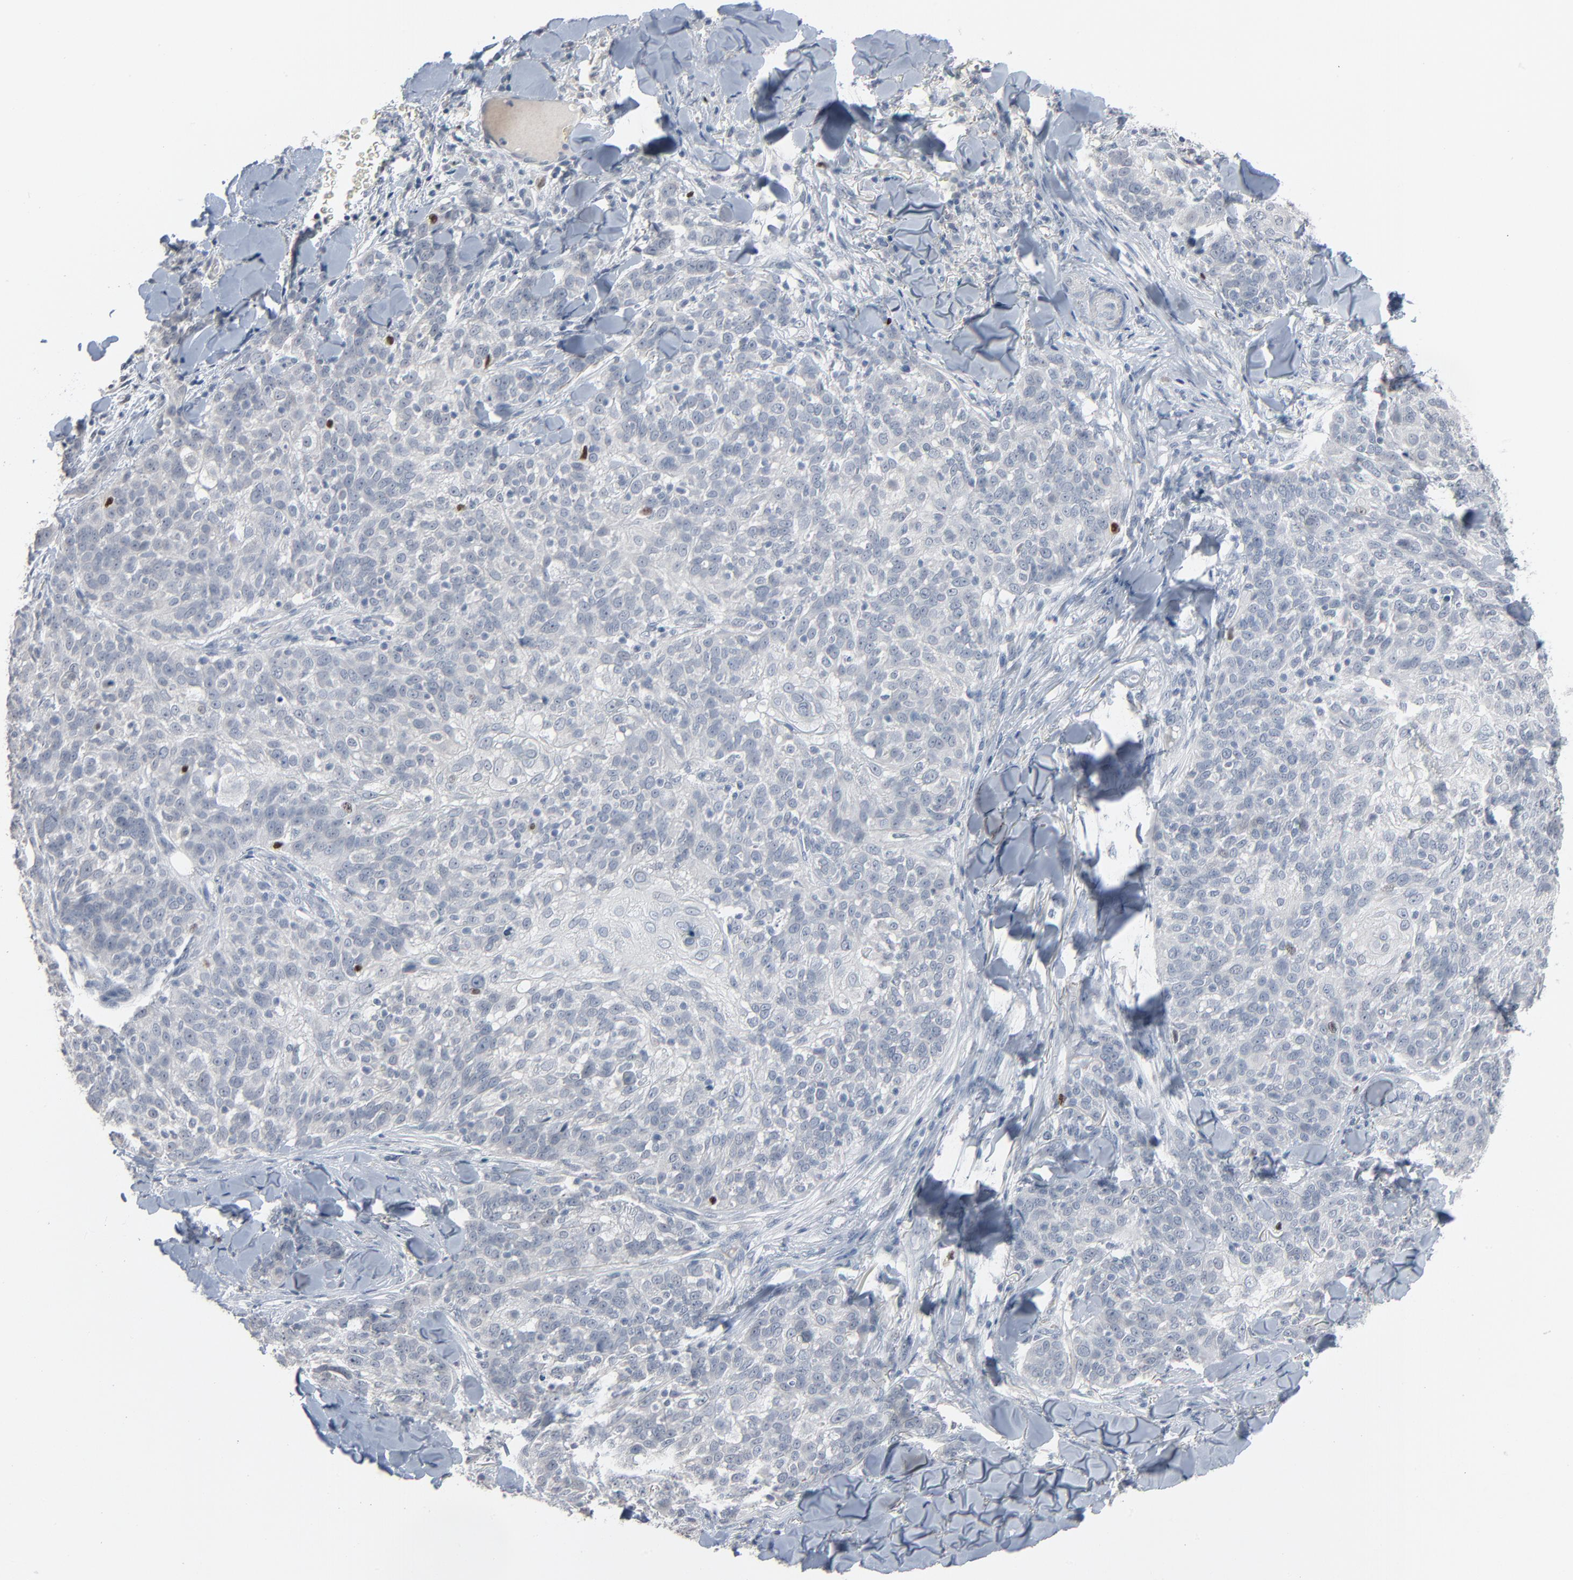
{"staining": {"intensity": "negative", "quantity": "none", "location": "none"}, "tissue": "skin cancer", "cell_type": "Tumor cells", "image_type": "cancer", "snomed": [{"axis": "morphology", "description": "Normal tissue, NOS"}, {"axis": "morphology", "description": "Squamous cell carcinoma, NOS"}, {"axis": "topography", "description": "Skin"}], "caption": "Immunohistochemical staining of human squamous cell carcinoma (skin) demonstrates no significant staining in tumor cells. Nuclei are stained in blue.", "gene": "SAGE1", "patient": {"sex": "female", "age": 83}}